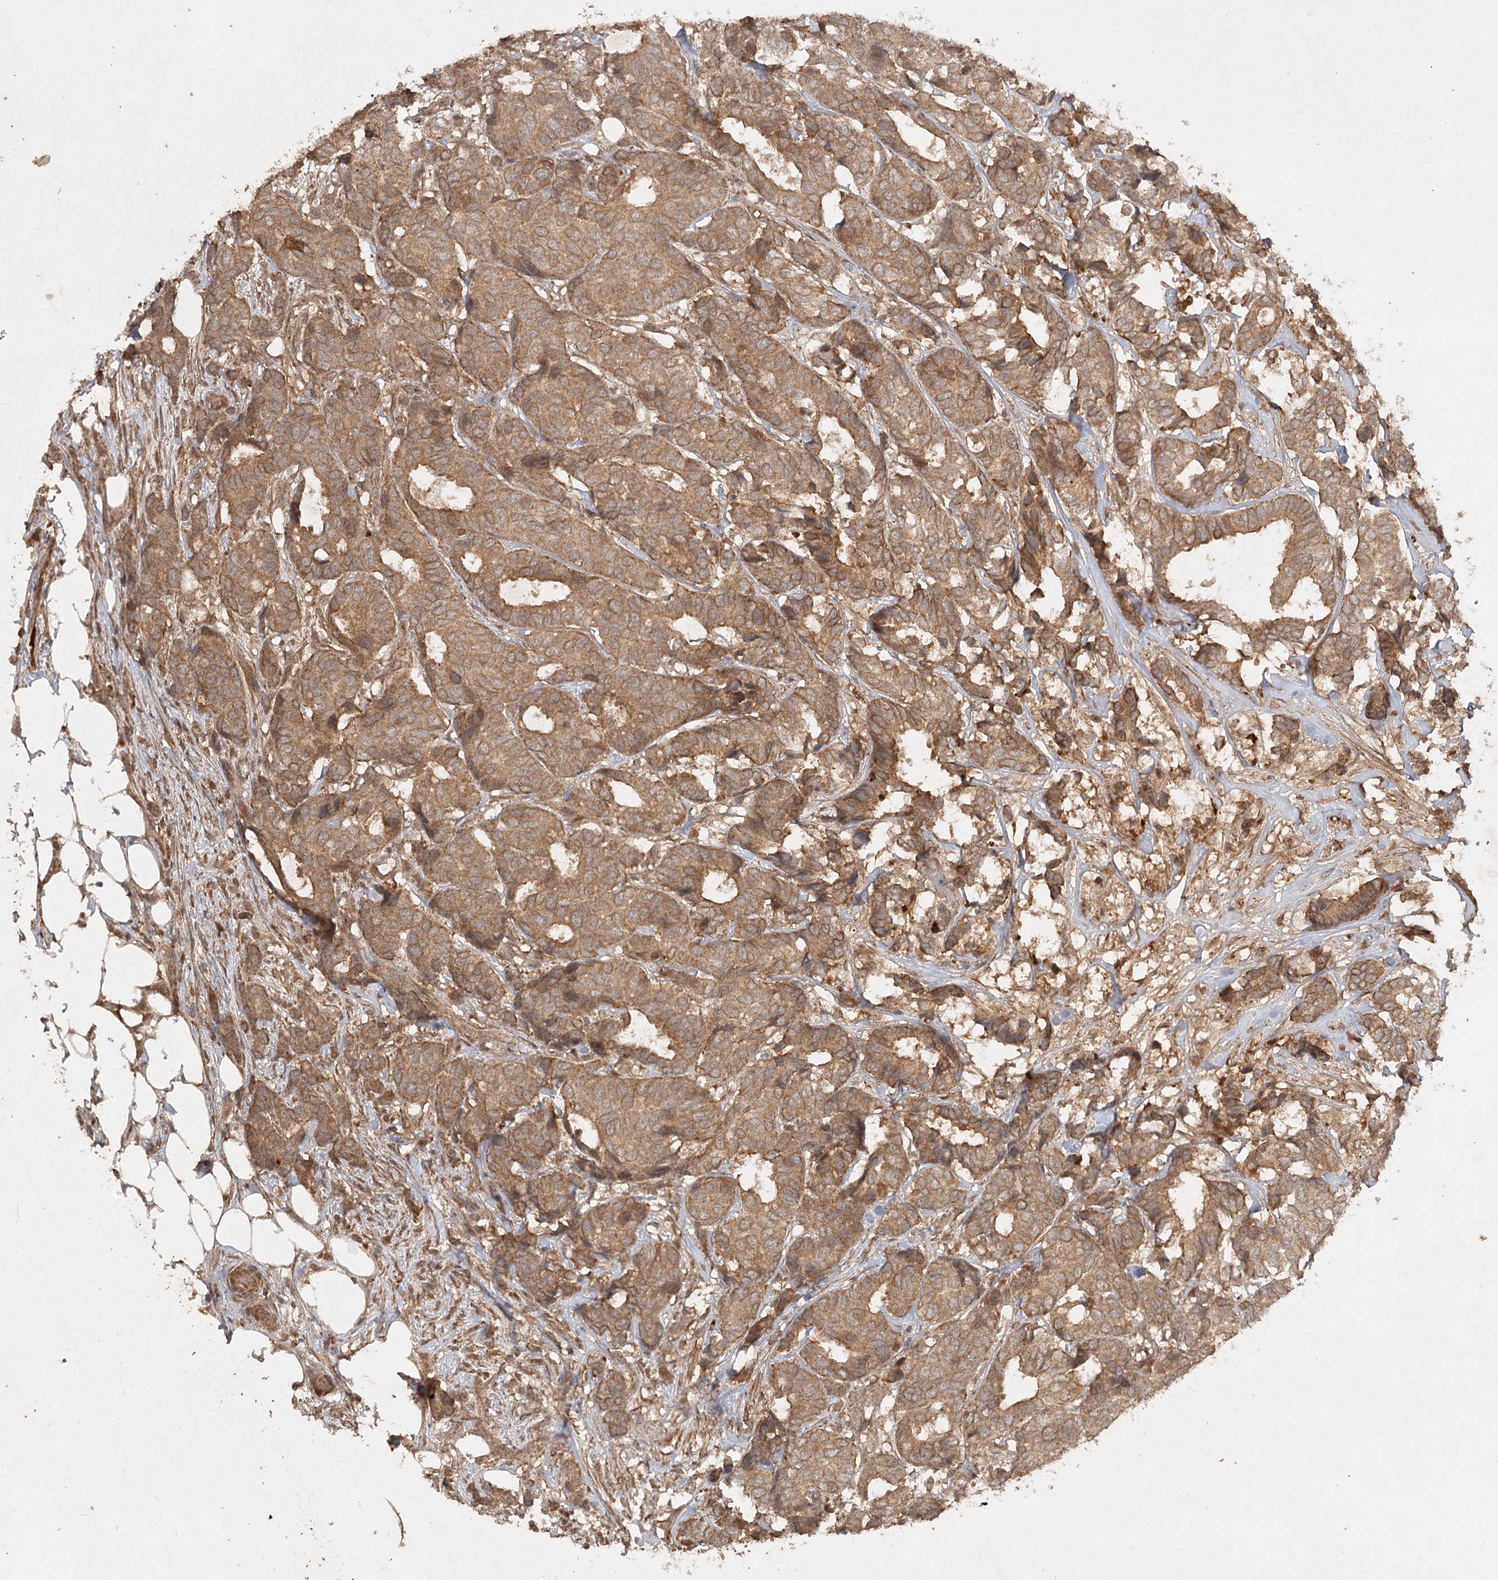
{"staining": {"intensity": "moderate", "quantity": ">75%", "location": "cytoplasmic/membranous"}, "tissue": "breast cancer", "cell_type": "Tumor cells", "image_type": "cancer", "snomed": [{"axis": "morphology", "description": "Duct carcinoma"}, {"axis": "topography", "description": "Breast"}], "caption": "Immunohistochemical staining of human intraductal carcinoma (breast) shows moderate cytoplasmic/membranous protein positivity in approximately >75% of tumor cells.", "gene": "ARL13A", "patient": {"sex": "female", "age": 87}}